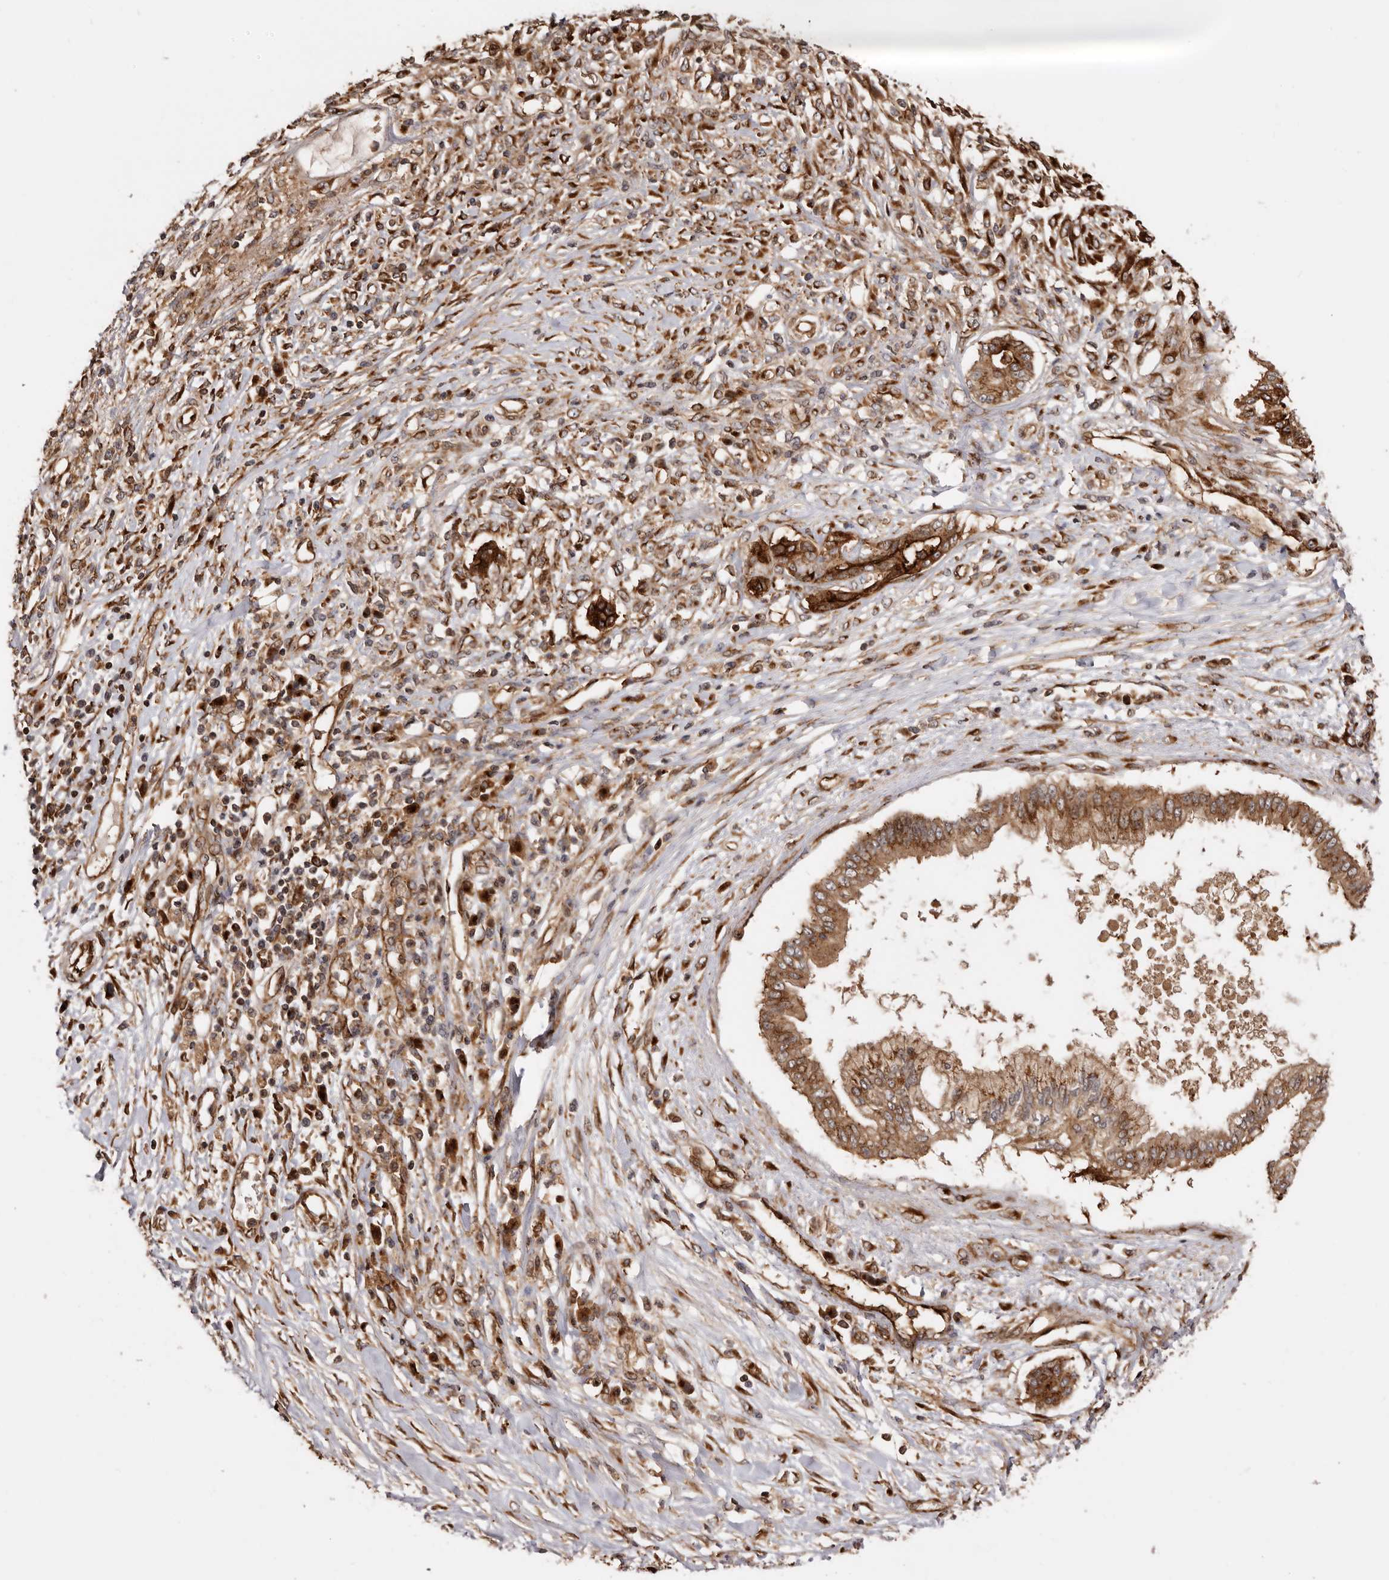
{"staining": {"intensity": "strong", "quantity": ">75%", "location": "cytoplasmic/membranous,nuclear"}, "tissue": "pancreatic cancer", "cell_type": "Tumor cells", "image_type": "cancer", "snomed": [{"axis": "morphology", "description": "Adenocarcinoma, NOS"}, {"axis": "topography", "description": "Pancreas"}], "caption": "A high-resolution micrograph shows immunohistochemistry (IHC) staining of adenocarcinoma (pancreatic), which reveals strong cytoplasmic/membranous and nuclear positivity in about >75% of tumor cells.", "gene": "GPR27", "patient": {"sex": "female", "age": 56}}